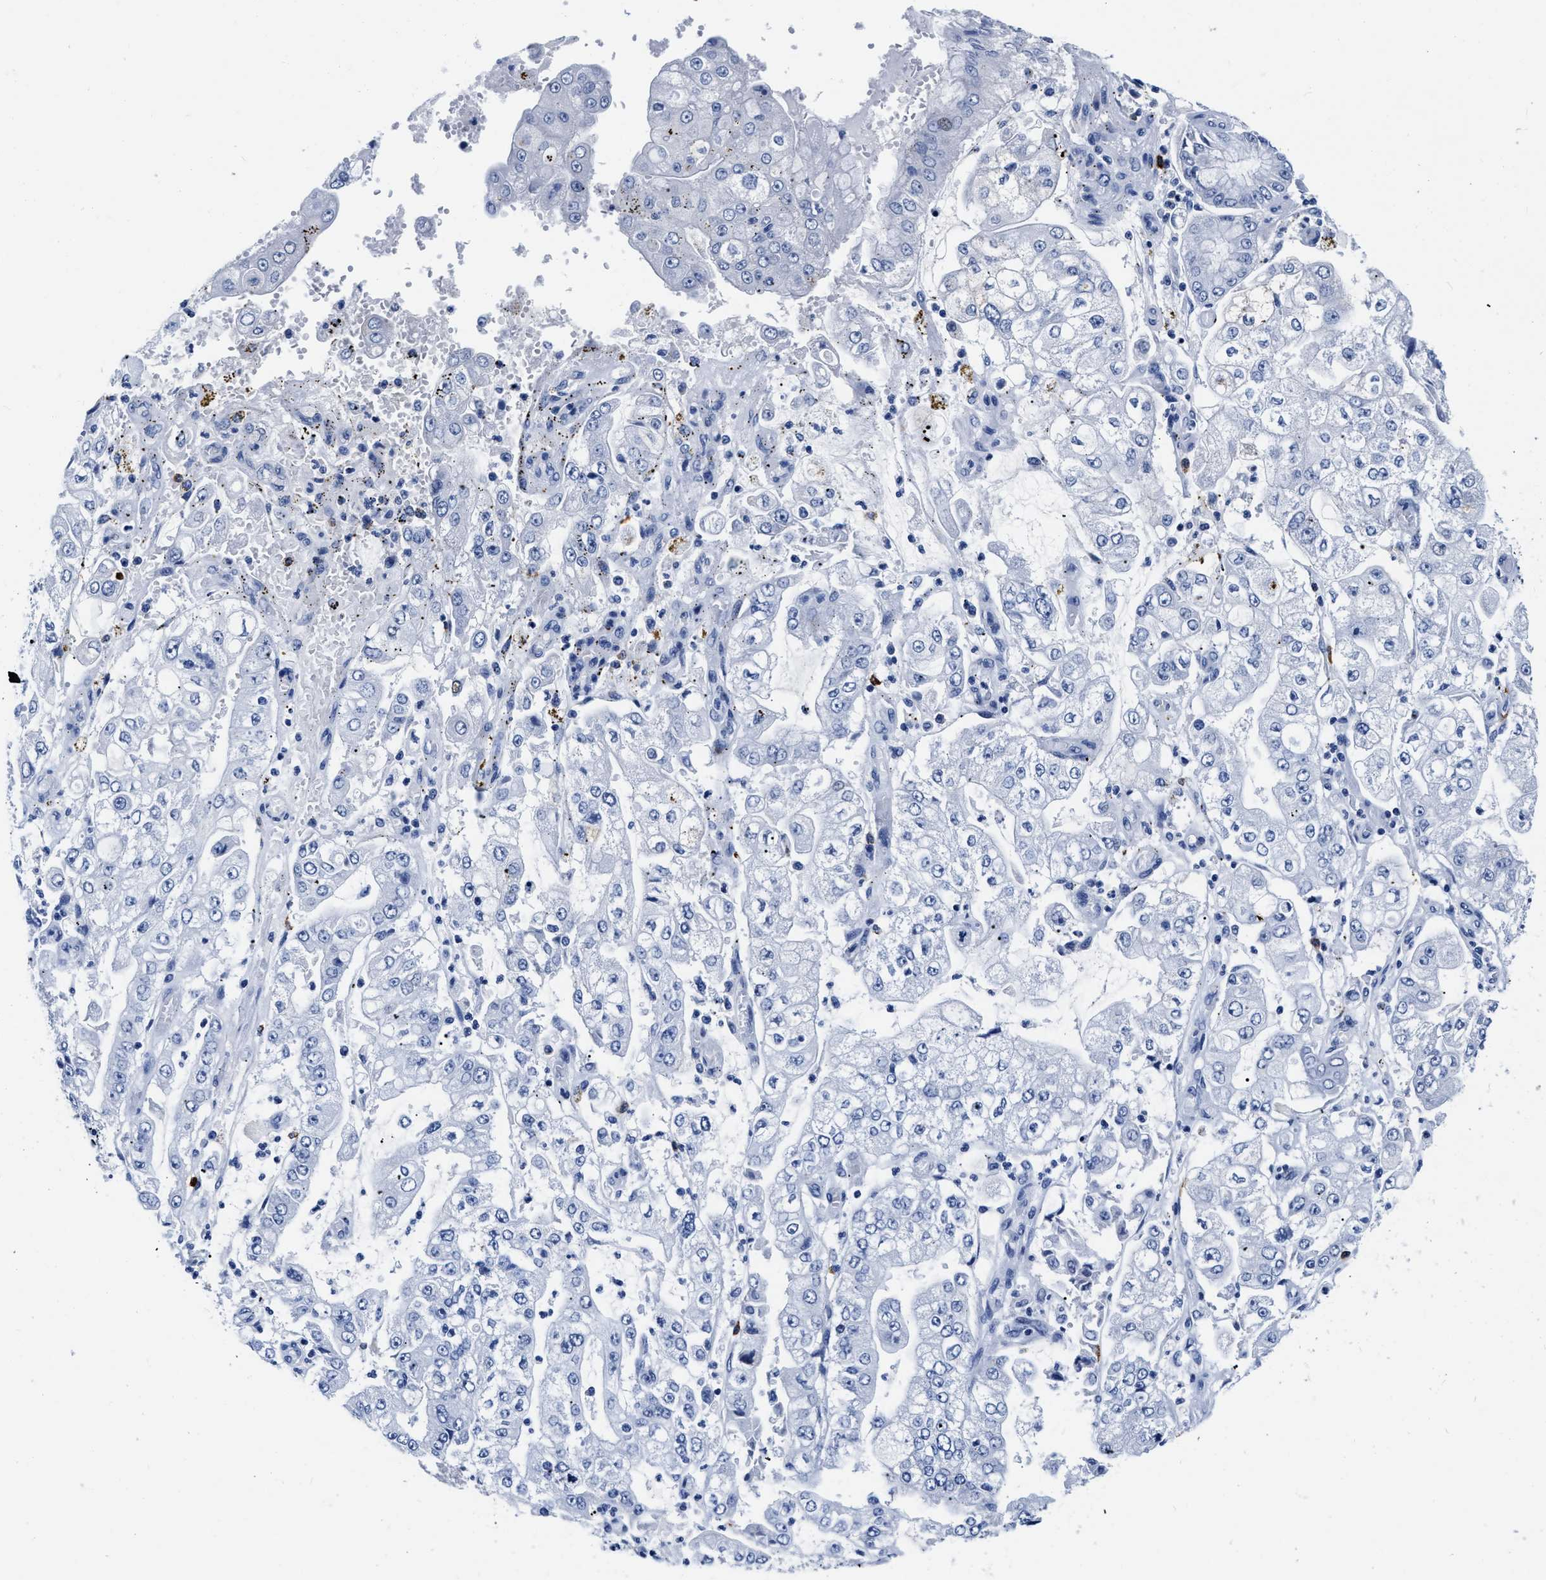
{"staining": {"intensity": "negative", "quantity": "none", "location": "none"}, "tissue": "stomach cancer", "cell_type": "Tumor cells", "image_type": "cancer", "snomed": [{"axis": "morphology", "description": "Adenocarcinoma, NOS"}, {"axis": "topography", "description": "Stomach"}], "caption": "A histopathology image of human stomach adenocarcinoma is negative for staining in tumor cells.", "gene": "CER1", "patient": {"sex": "male", "age": 76}}